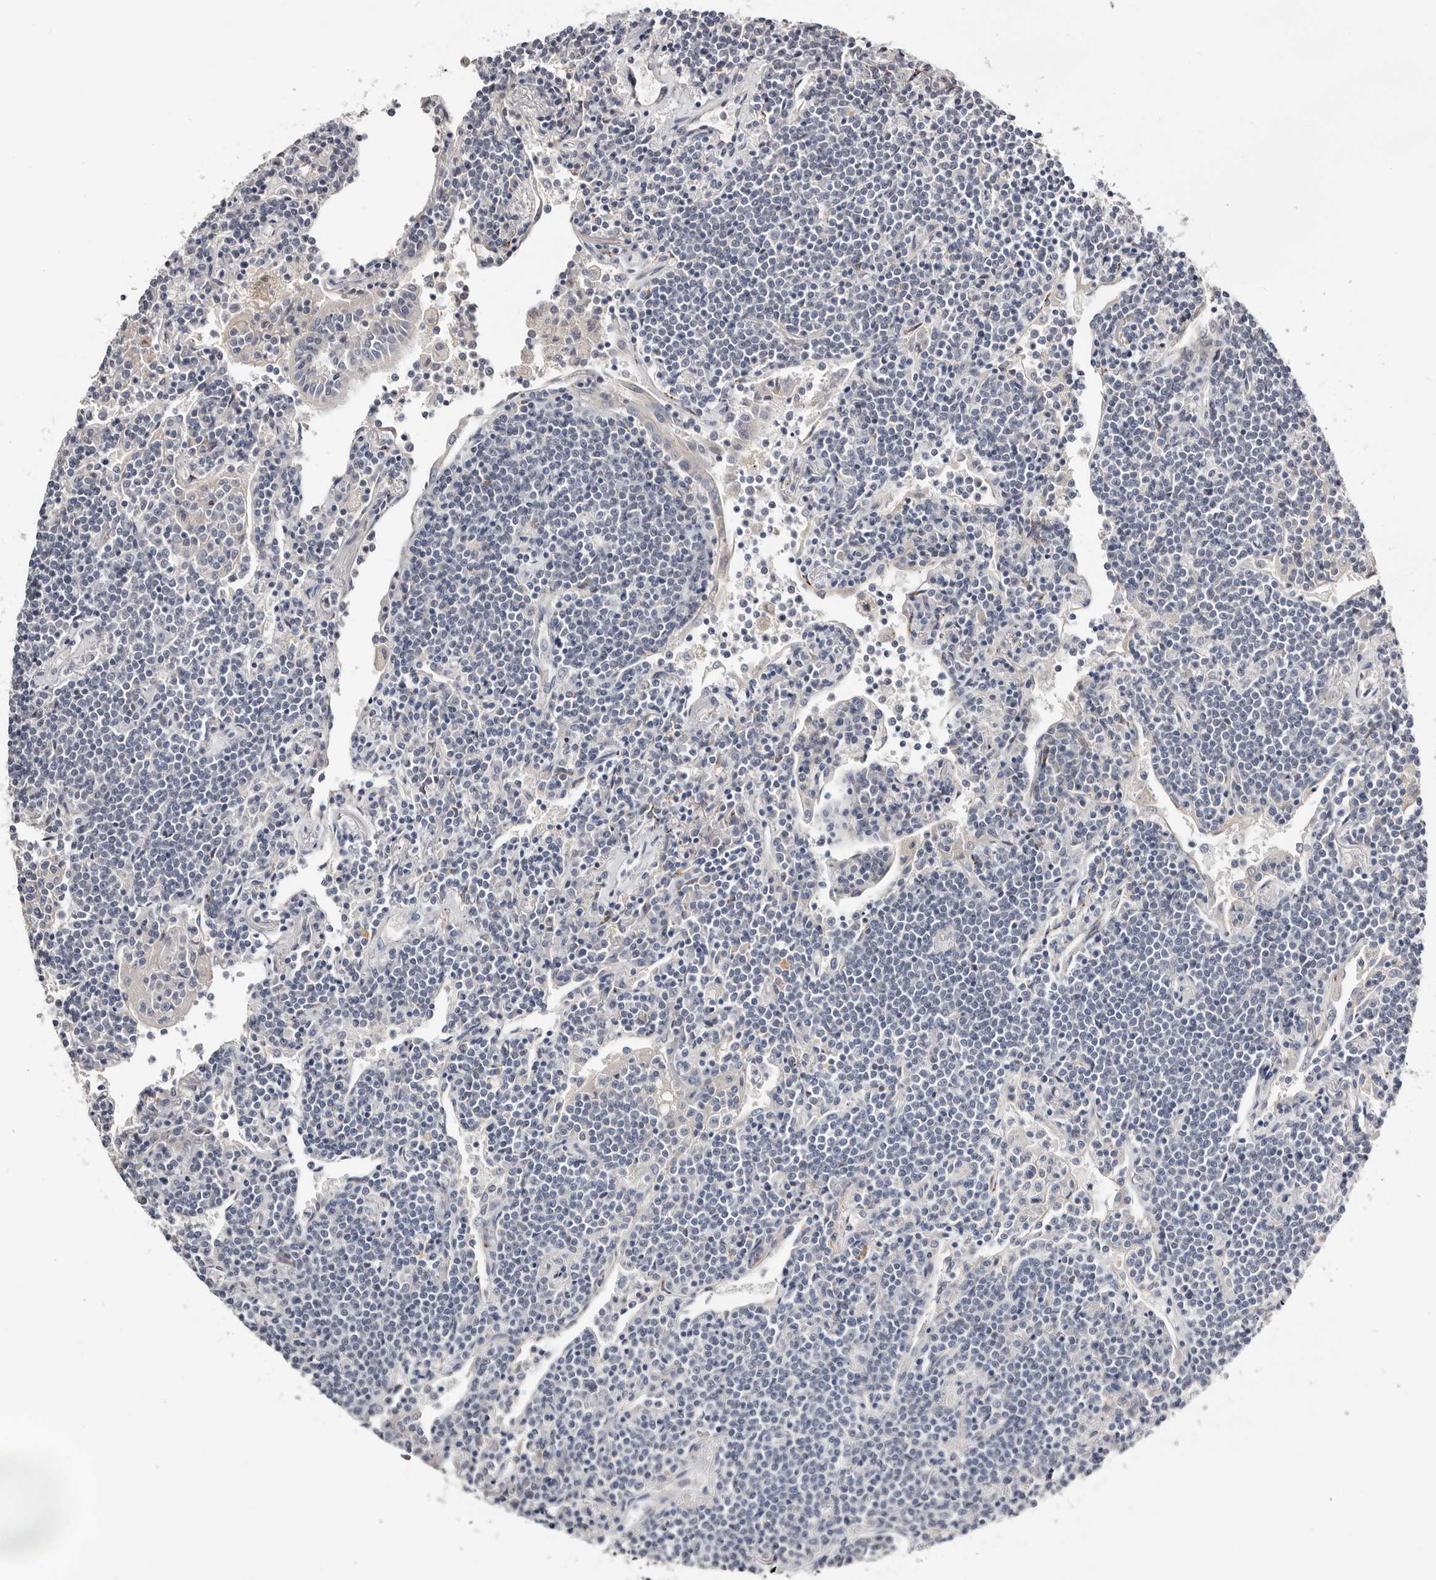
{"staining": {"intensity": "negative", "quantity": "none", "location": "none"}, "tissue": "lymphoma", "cell_type": "Tumor cells", "image_type": "cancer", "snomed": [{"axis": "morphology", "description": "Malignant lymphoma, non-Hodgkin's type, Low grade"}, {"axis": "topography", "description": "Lung"}], "caption": "Immunohistochemical staining of human malignant lymphoma, non-Hodgkin's type (low-grade) shows no significant staining in tumor cells.", "gene": "USH1C", "patient": {"sex": "female", "age": 71}}